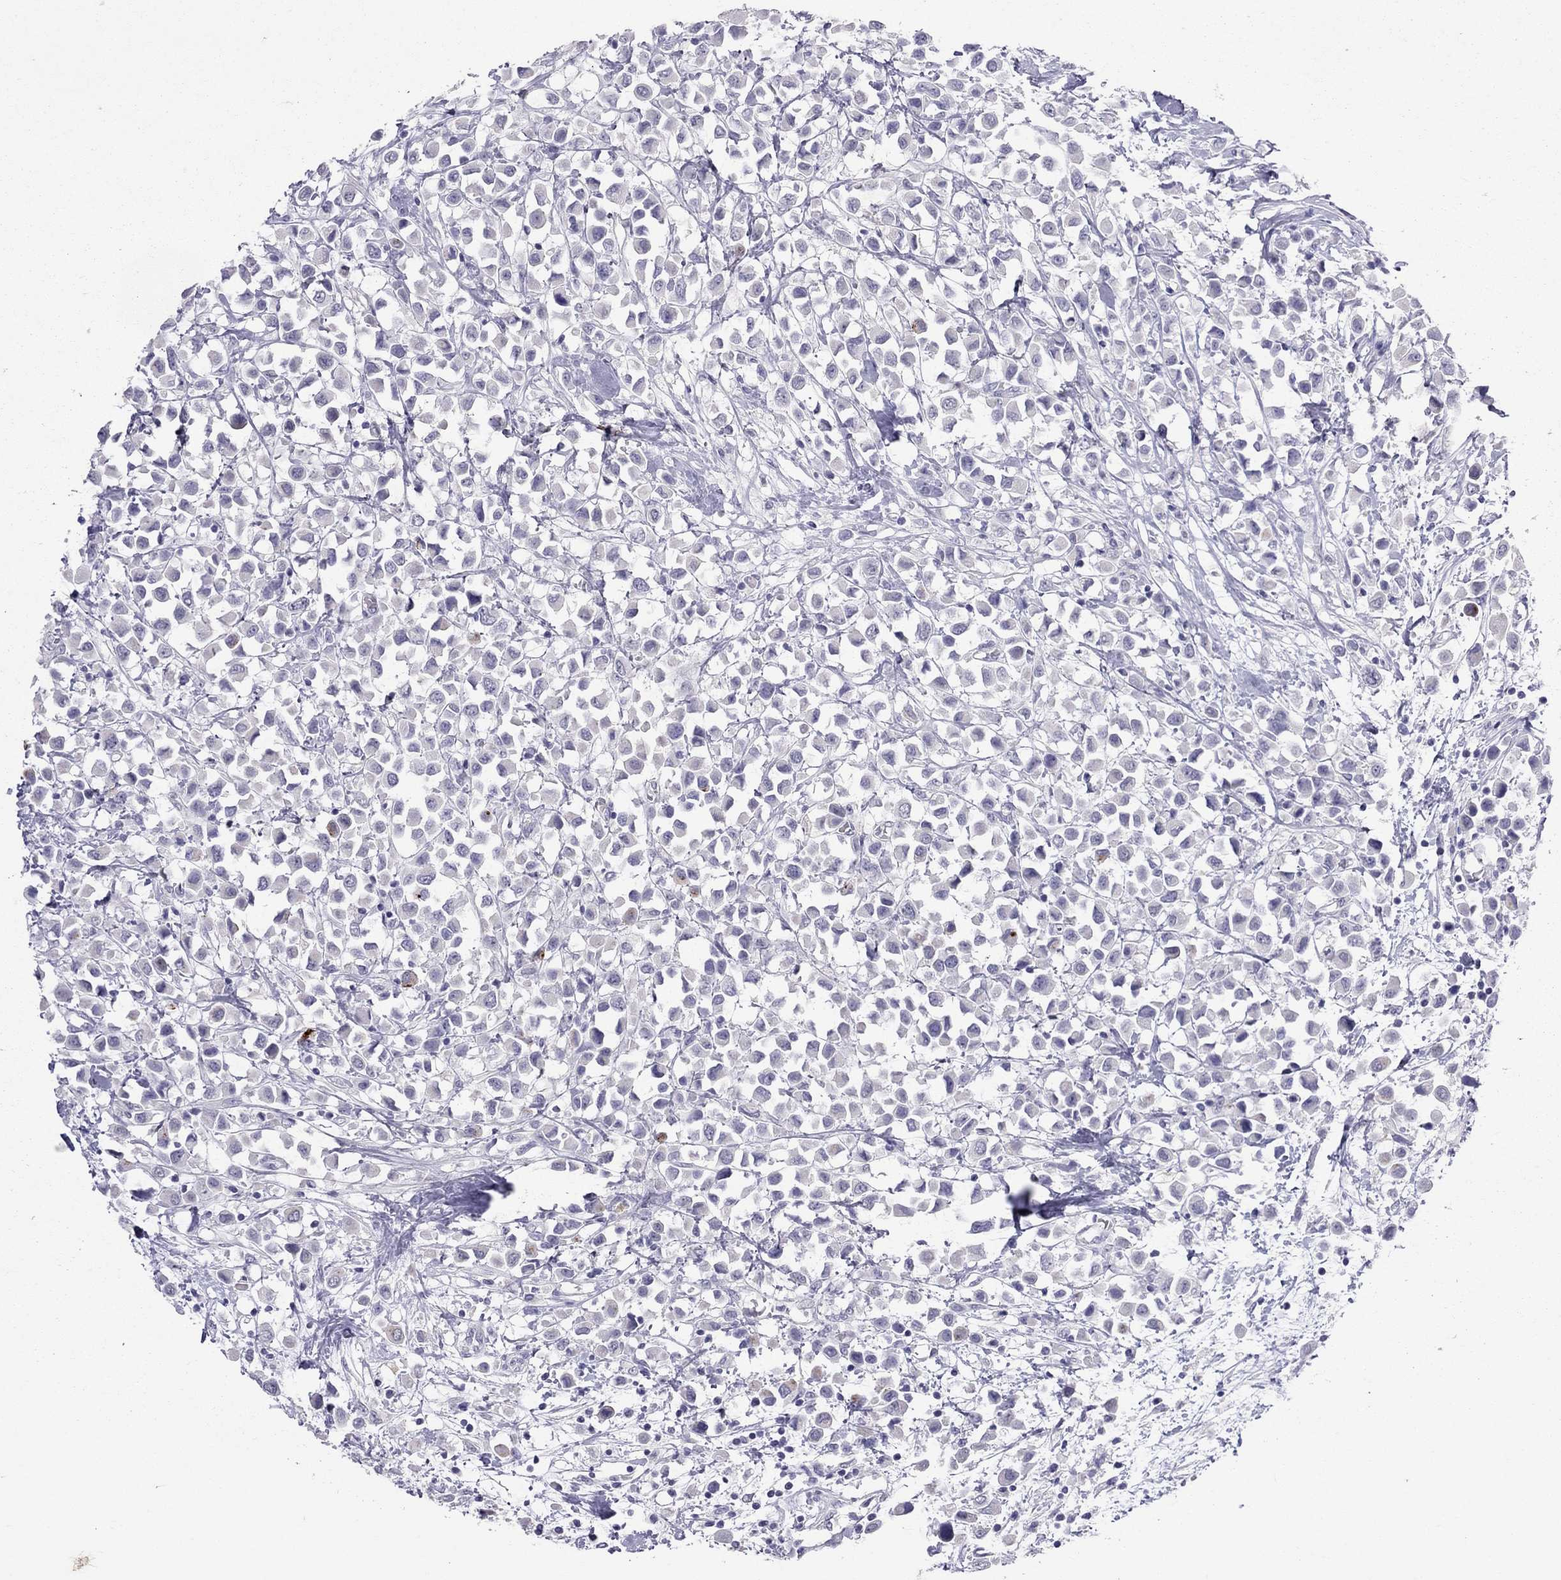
{"staining": {"intensity": "negative", "quantity": "none", "location": "none"}, "tissue": "breast cancer", "cell_type": "Tumor cells", "image_type": "cancer", "snomed": [{"axis": "morphology", "description": "Duct carcinoma"}, {"axis": "topography", "description": "Breast"}], "caption": "This is an immunohistochemistry (IHC) photomicrograph of human breast cancer. There is no positivity in tumor cells.", "gene": "MUC16", "patient": {"sex": "female", "age": 61}}